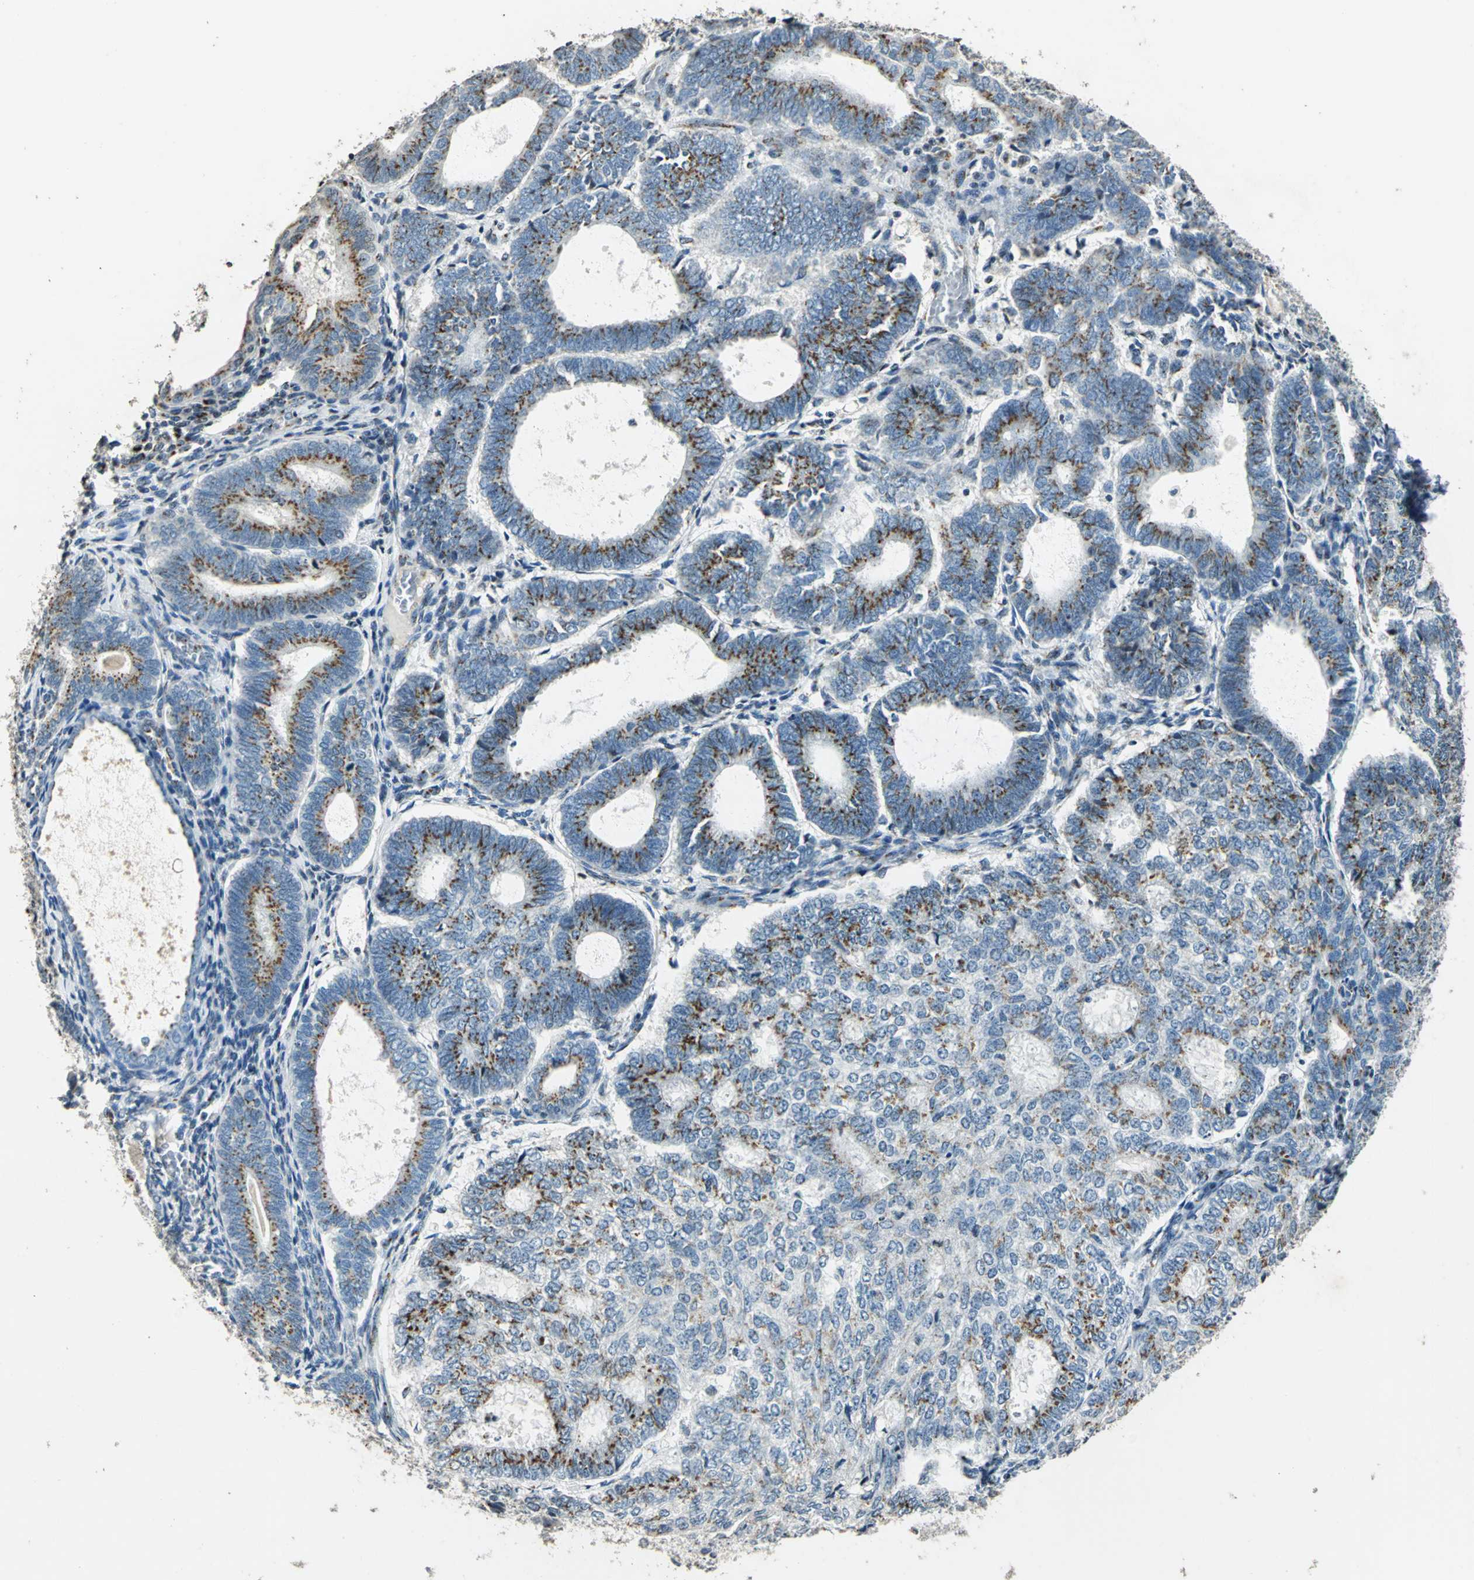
{"staining": {"intensity": "strong", "quantity": ">75%", "location": "cytoplasmic/membranous"}, "tissue": "endometrial cancer", "cell_type": "Tumor cells", "image_type": "cancer", "snomed": [{"axis": "morphology", "description": "Adenocarcinoma, NOS"}, {"axis": "topography", "description": "Uterus"}], "caption": "Protein positivity by immunohistochemistry displays strong cytoplasmic/membranous positivity in about >75% of tumor cells in adenocarcinoma (endometrial).", "gene": "TMEM115", "patient": {"sex": "female", "age": 60}}